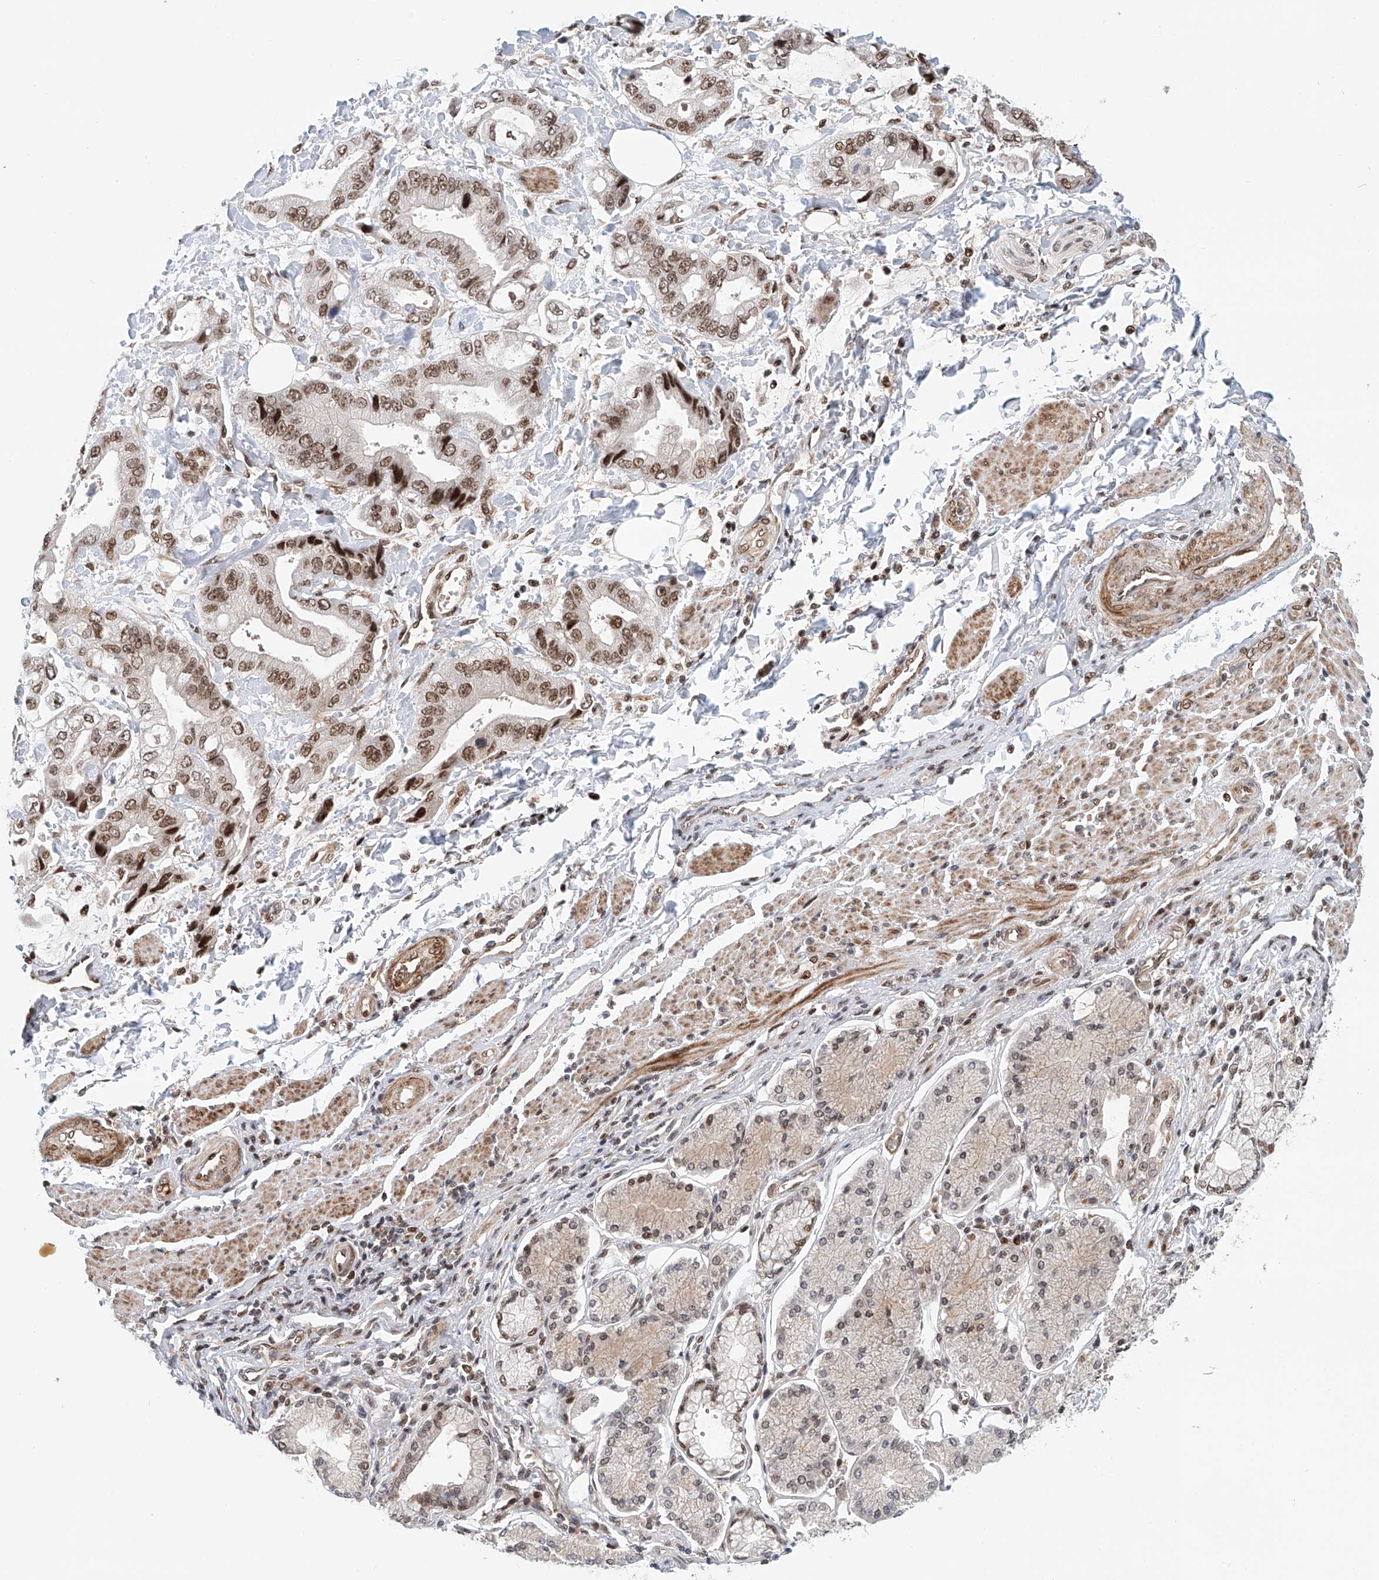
{"staining": {"intensity": "moderate", "quantity": ">75%", "location": "nuclear"}, "tissue": "stomach cancer", "cell_type": "Tumor cells", "image_type": "cancer", "snomed": [{"axis": "morphology", "description": "Adenocarcinoma, NOS"}, {"axis": "topography", "description": "Stomach"}], "caption": "This is a micrograph of IHC staining of stomach adenocarcinoma, which shows moderate positivity in the nuclear of tumor cells.", "gene": "ZNF470", "patient": {"sex": "male", "age": 62}}